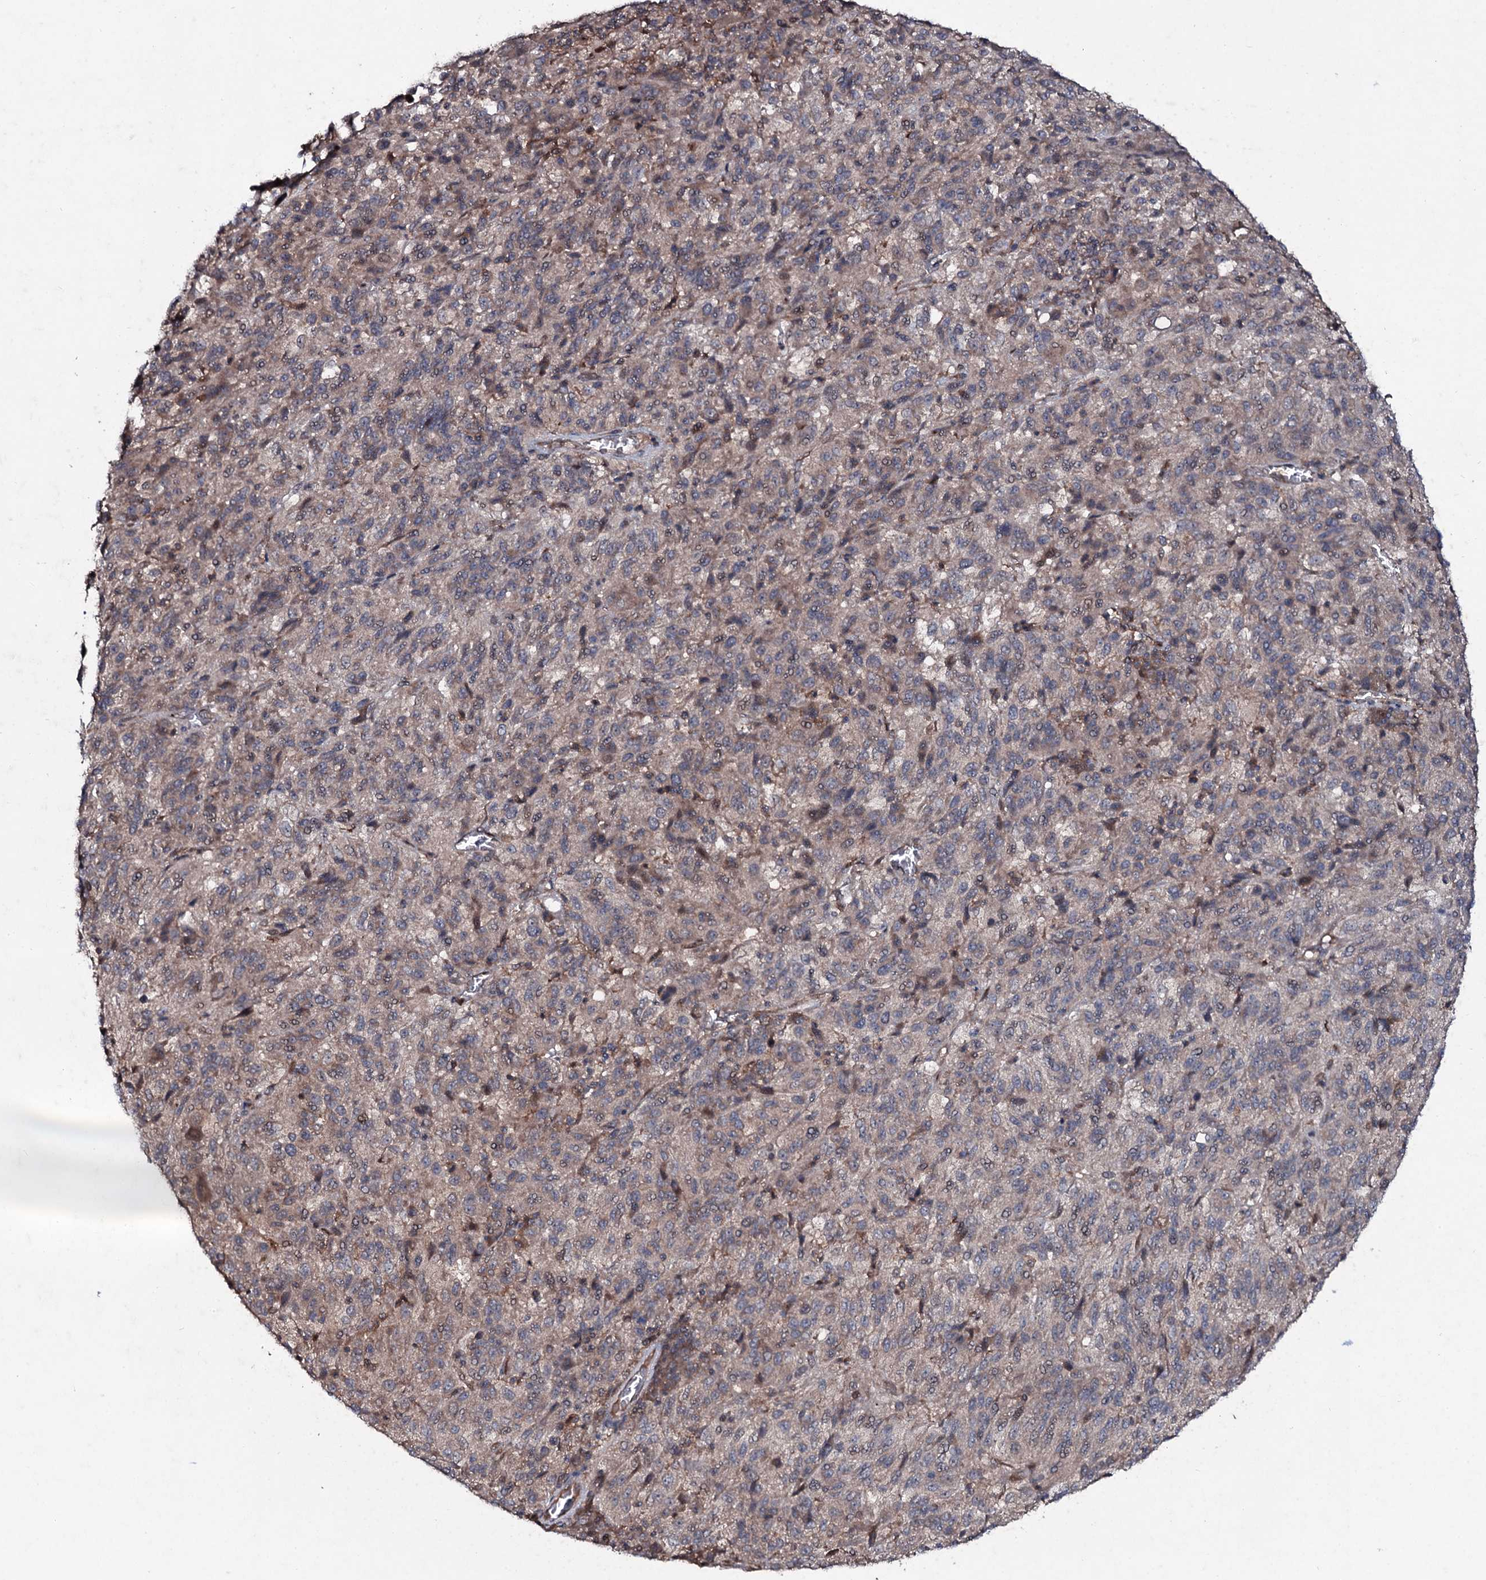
{"staining": {"intensity": "weak", "quantity": "25%-75%", "location": "cytoplasmic/membranous"}, "tissue": "melanoma", "cell_type": "Tumor cells", "image_type": "cancer", "snomed": [{"axis": "morphology", "description": "Malignant melanoma, Metastatic site"}, {"axis": "topography", "description": "Lung"}], "caption": "The immunohistochemical stain highlights weak cytoplasmic/membranous staining in tumor cells of malignant melanoma (metastatic site) tissue.", "gene": "SNAP23", "patient": {"sex": "male", "age": 64}}